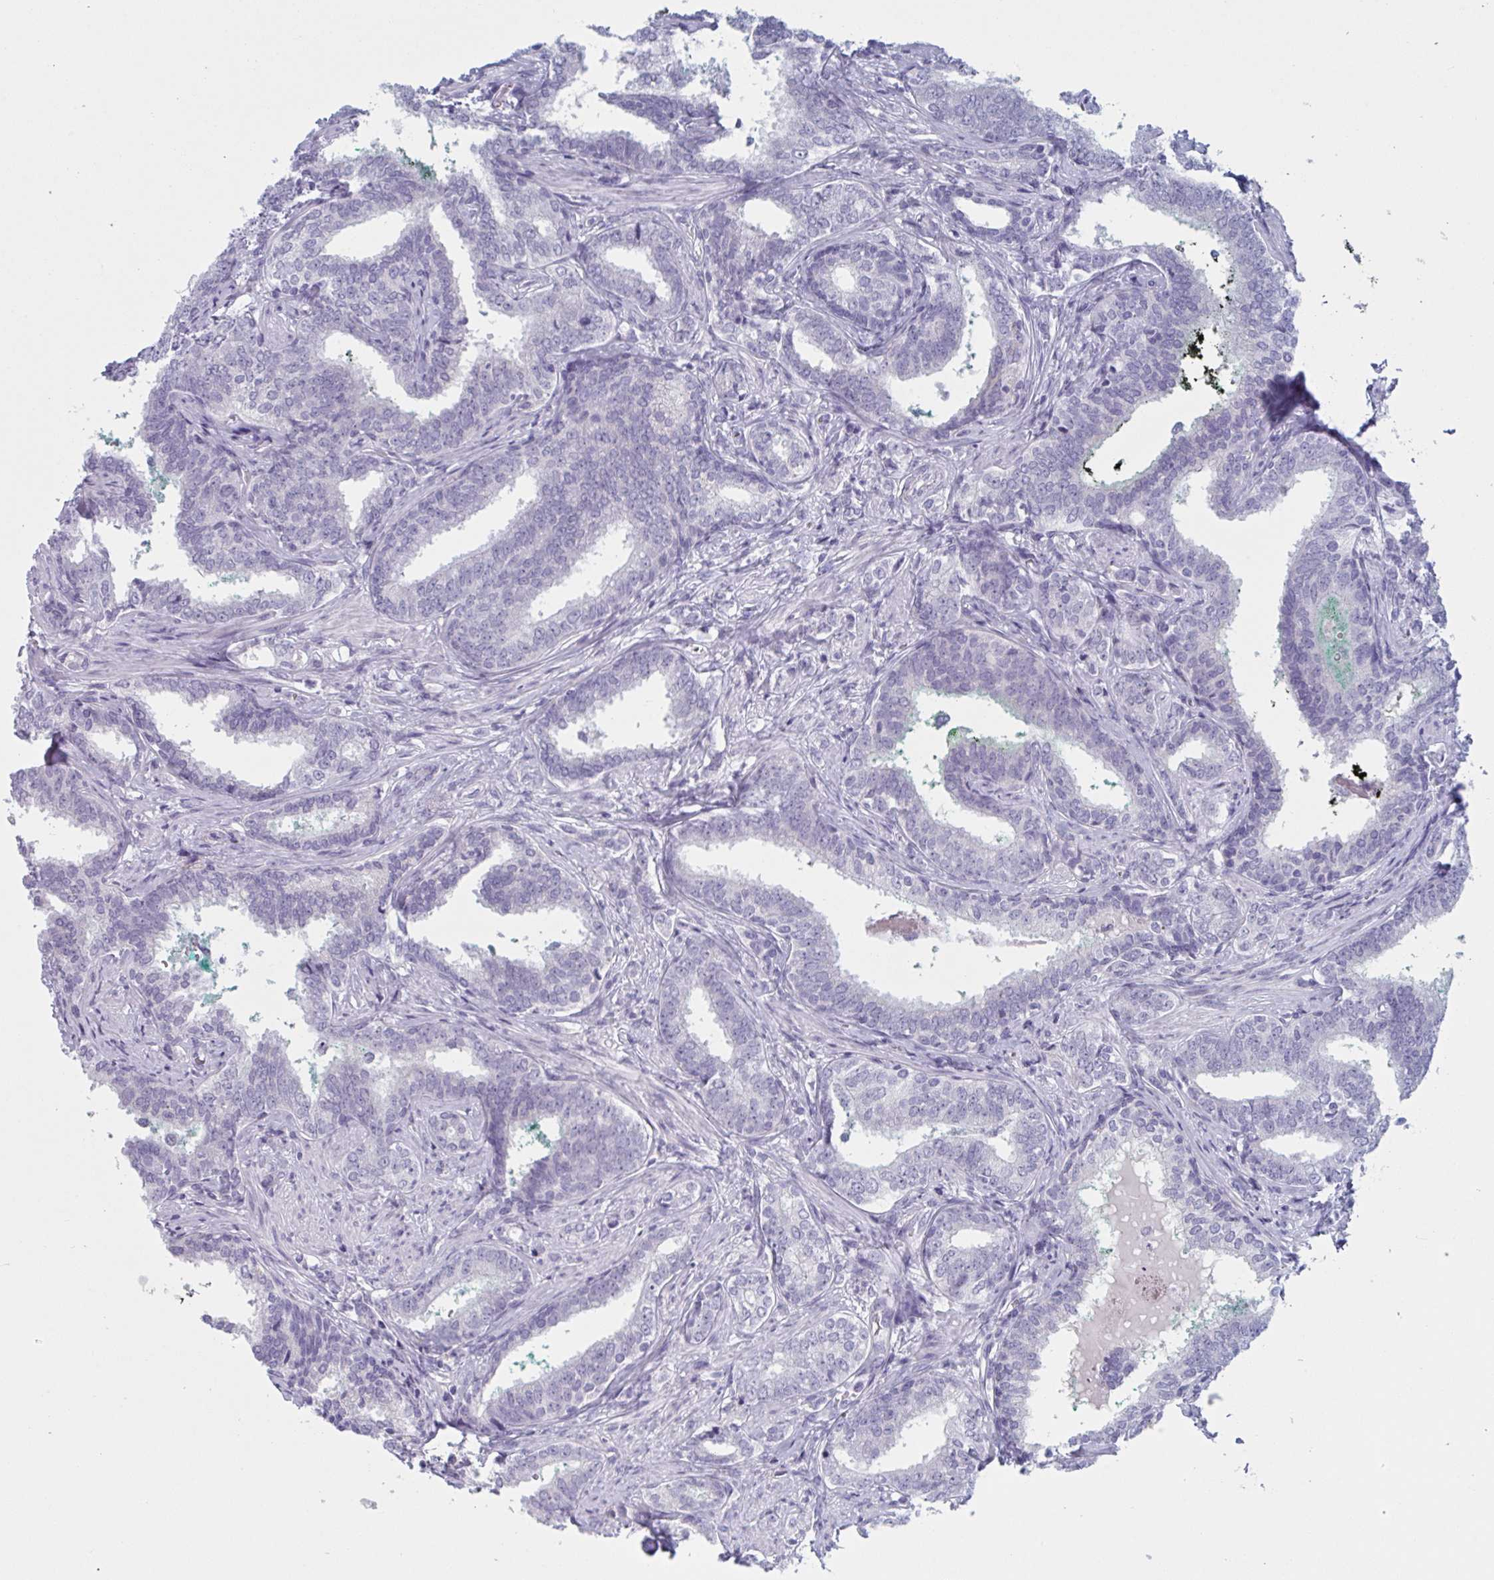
{"staining": {"intensity": "negative", "quantity": "none", "location": "none"}, "tissue": "prostate cancer", "cell_type": "Tumor cells", "image_type": "cancer", "snomed": [{"axis": "morphology", "description": "Adenocarcinoma, High grade"}, {"axis": "topography", "description": "Prostate"}], "caption": "DAB (3,3'-diaminobenzidine) immunohistochemical staining of prostate high-grade adenocarcinoma shows no significant staining in tumor cells.", "gene": "HSD11B2", "patient": {"sex": "male", "age": 72}}